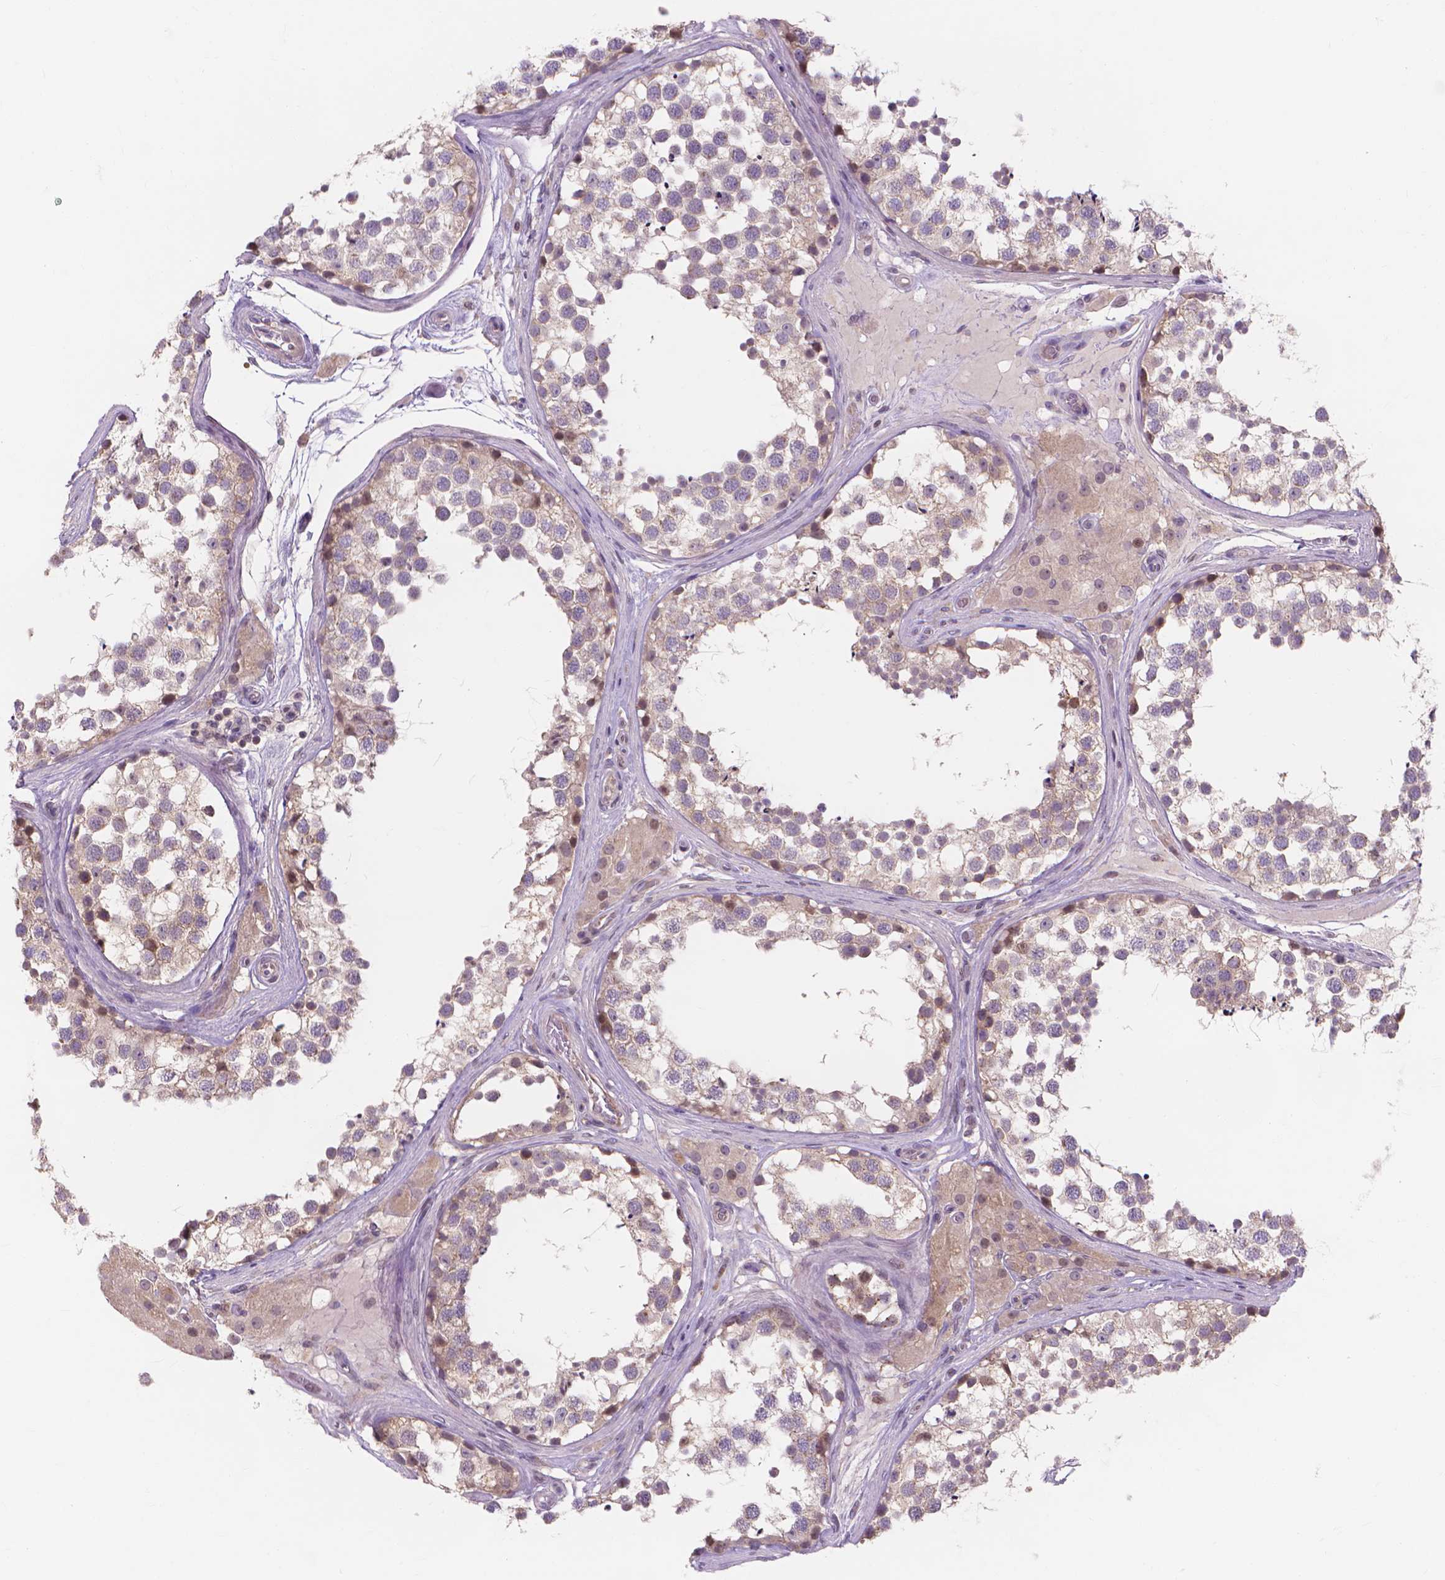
{"staining": {"intensity": "weak", "quantity": "25%-75%", "location": "cytoplasmic/membranous"}, "tissue": "testis", "cell_type": "Cells in seminiferous ducts", "image_type": "normal", "snomed": [{"axis": "morphology", "description": "Normal tissue, NOS"}, {"axis": "morphology", "description": "Seminoma, NOS"}, {"axis": "topography", "description": "Testis"}], "caption": "Weak cytoplasmic/membranous expression is present in approximately 25%-75% of cells in seminiferous ducts in normal testis.", "gene": "PRDM13", "patient": {"sex": "male", "age": 65}}